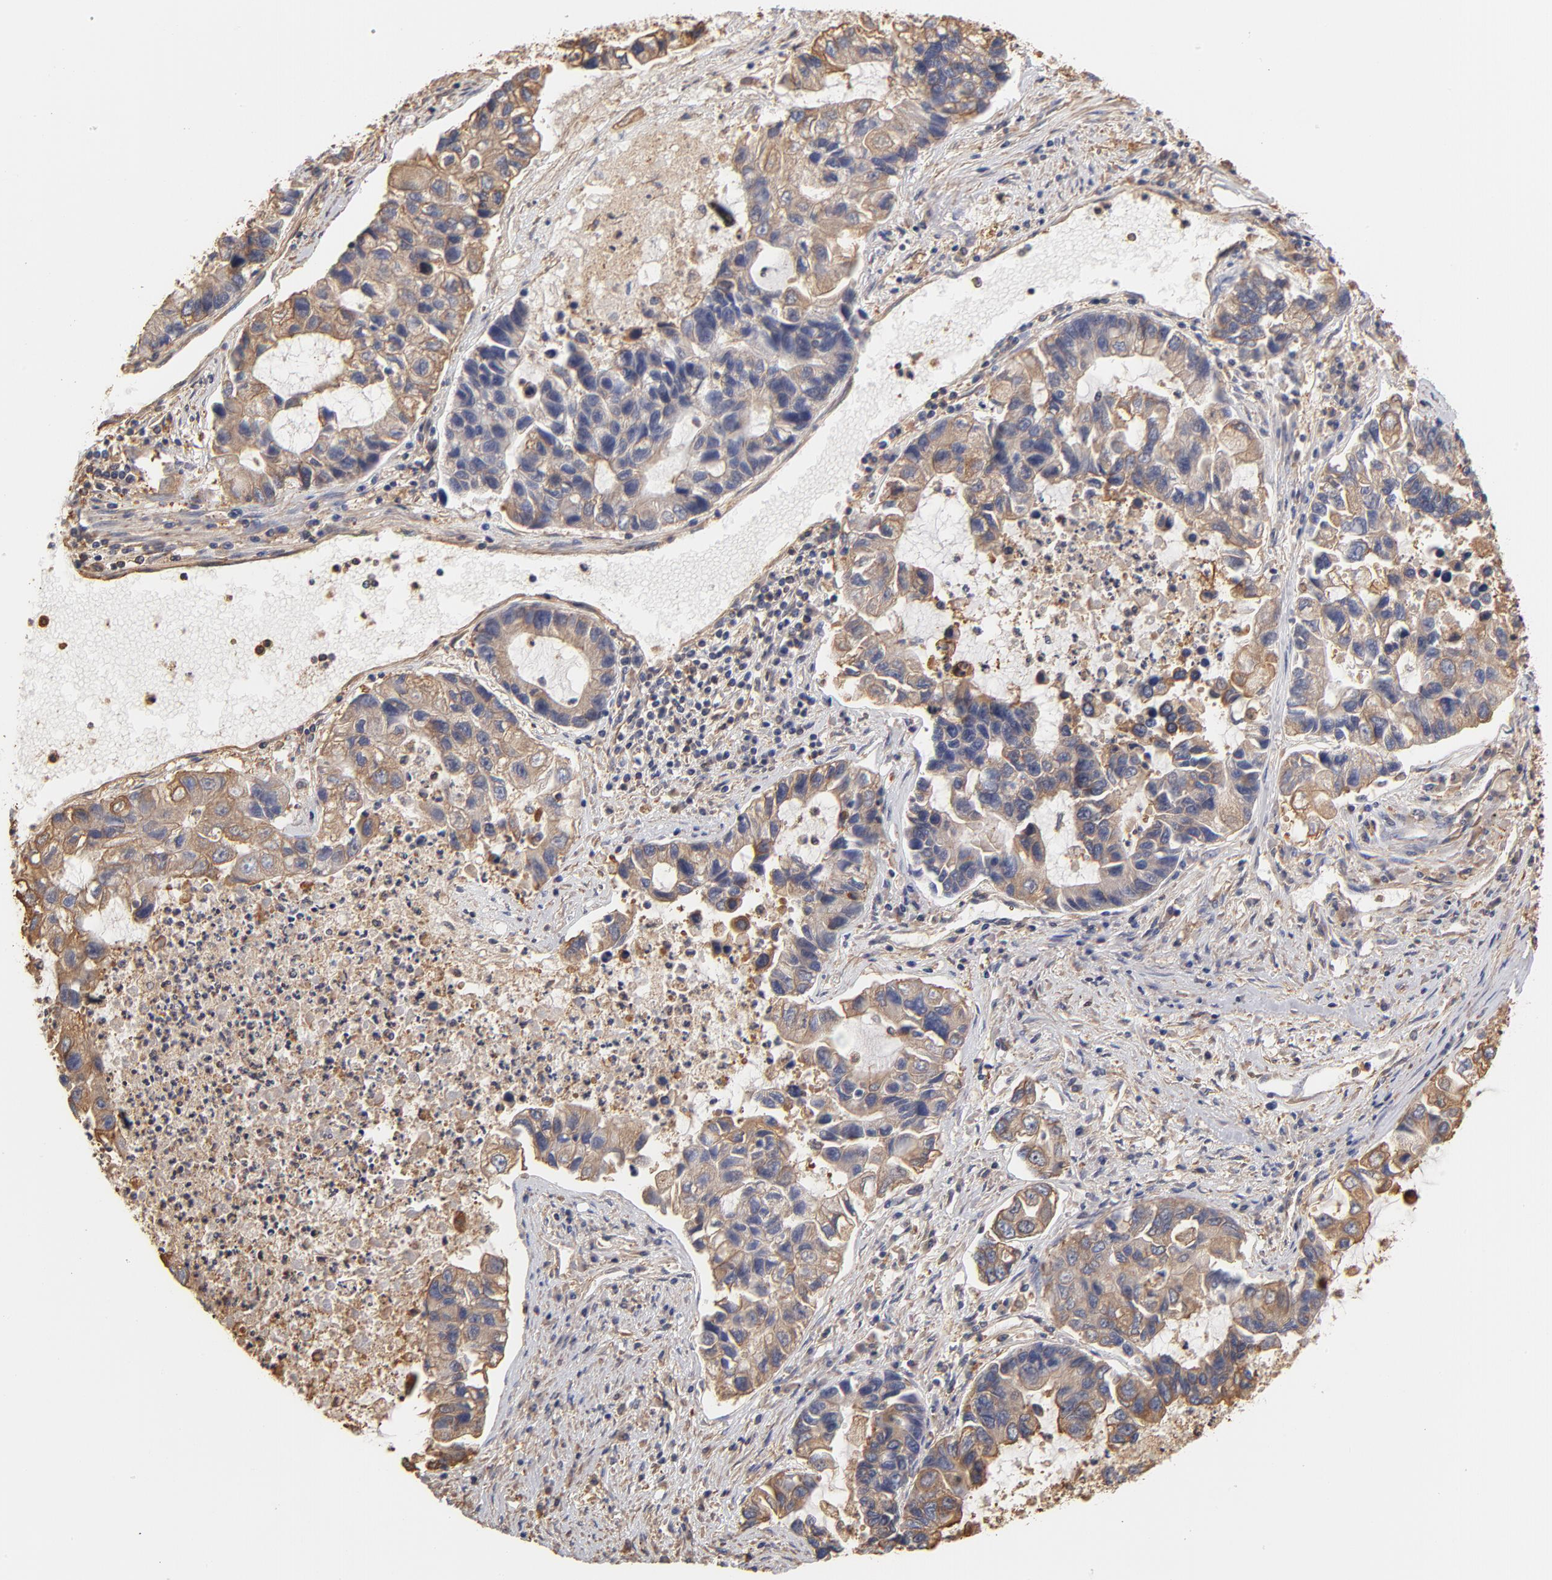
{"staining": {"intensity": "weak", "quantity": "25%-75%", "location": "cytoplasmic/membranous"}, "tissue": "lung cancer", "cell_type": "Tumor cells", "image_type": "cancer", "snomed": [{"axis": "morphology", "description": "Adenocarcinoma, NOS"}, {"axis": "topography", "description": "Lung"}], "caption": "High-magnification brightfield microscopy of lung adenocarcinoma stained with DAB (brown) and counterstained with hematoxylin (blue). tumor cells exhibit weak cytoplasmic/membranous positivity is appreciated in approximately25%-75% of cells.", "gene": "FCMR", "patient": {"sex": "female", "age": 51}}